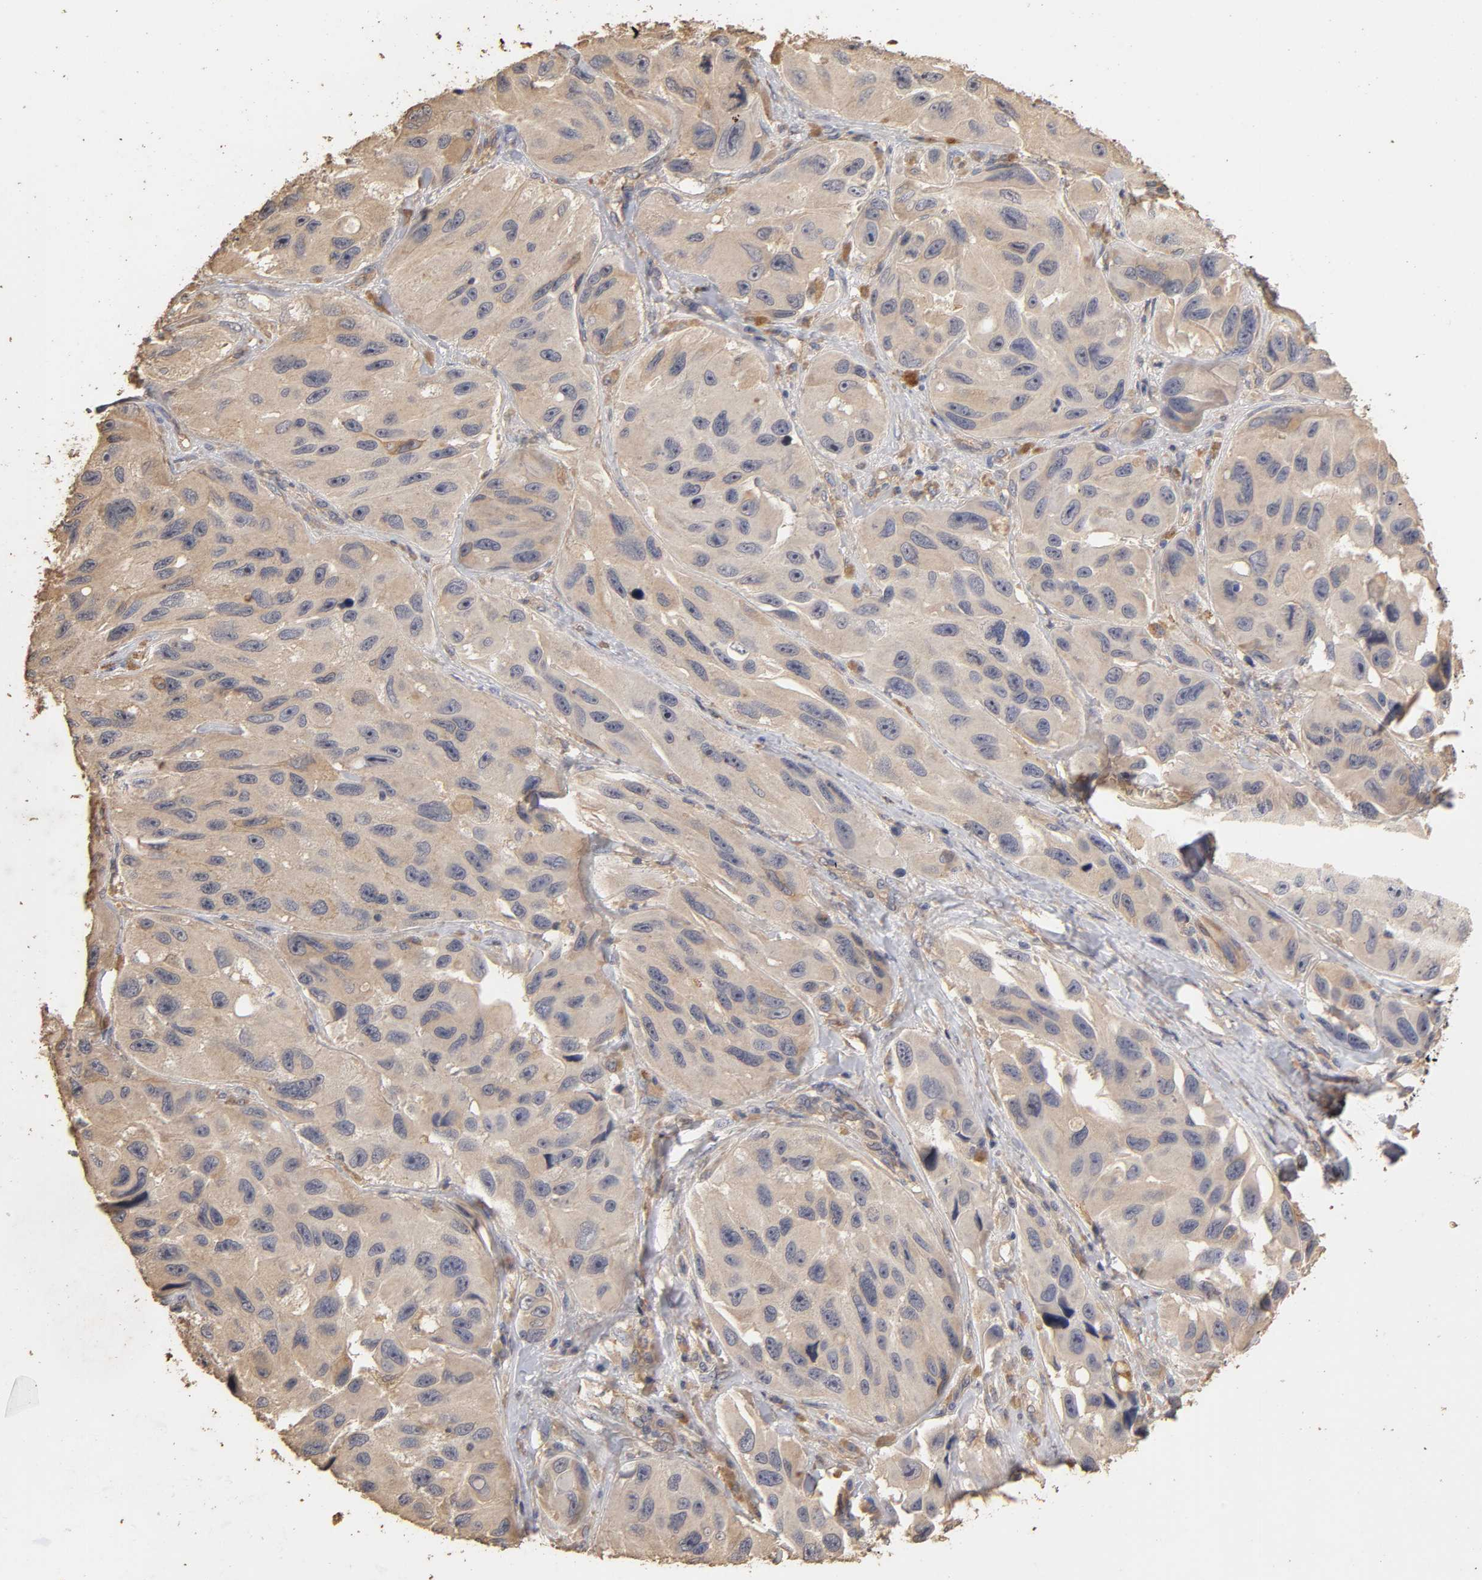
{"staining": {"intensity": "weak", "quantity": "<25%", "location": "cytoplasmic/membranous"}, "tissue": "melanoma", "cell_type": "Tumor cells", "image_type": "cancer", "snomed": [{"axis": "morphology", "description": "Malignant melanoma, NOS"}, {"axis": "topography", "description": "Skin"}], "caption": "There is no significant expression in tumor cells of melanoma.", "gene": "VSIG4", "patient": {"sex": "female", "age": 73}}